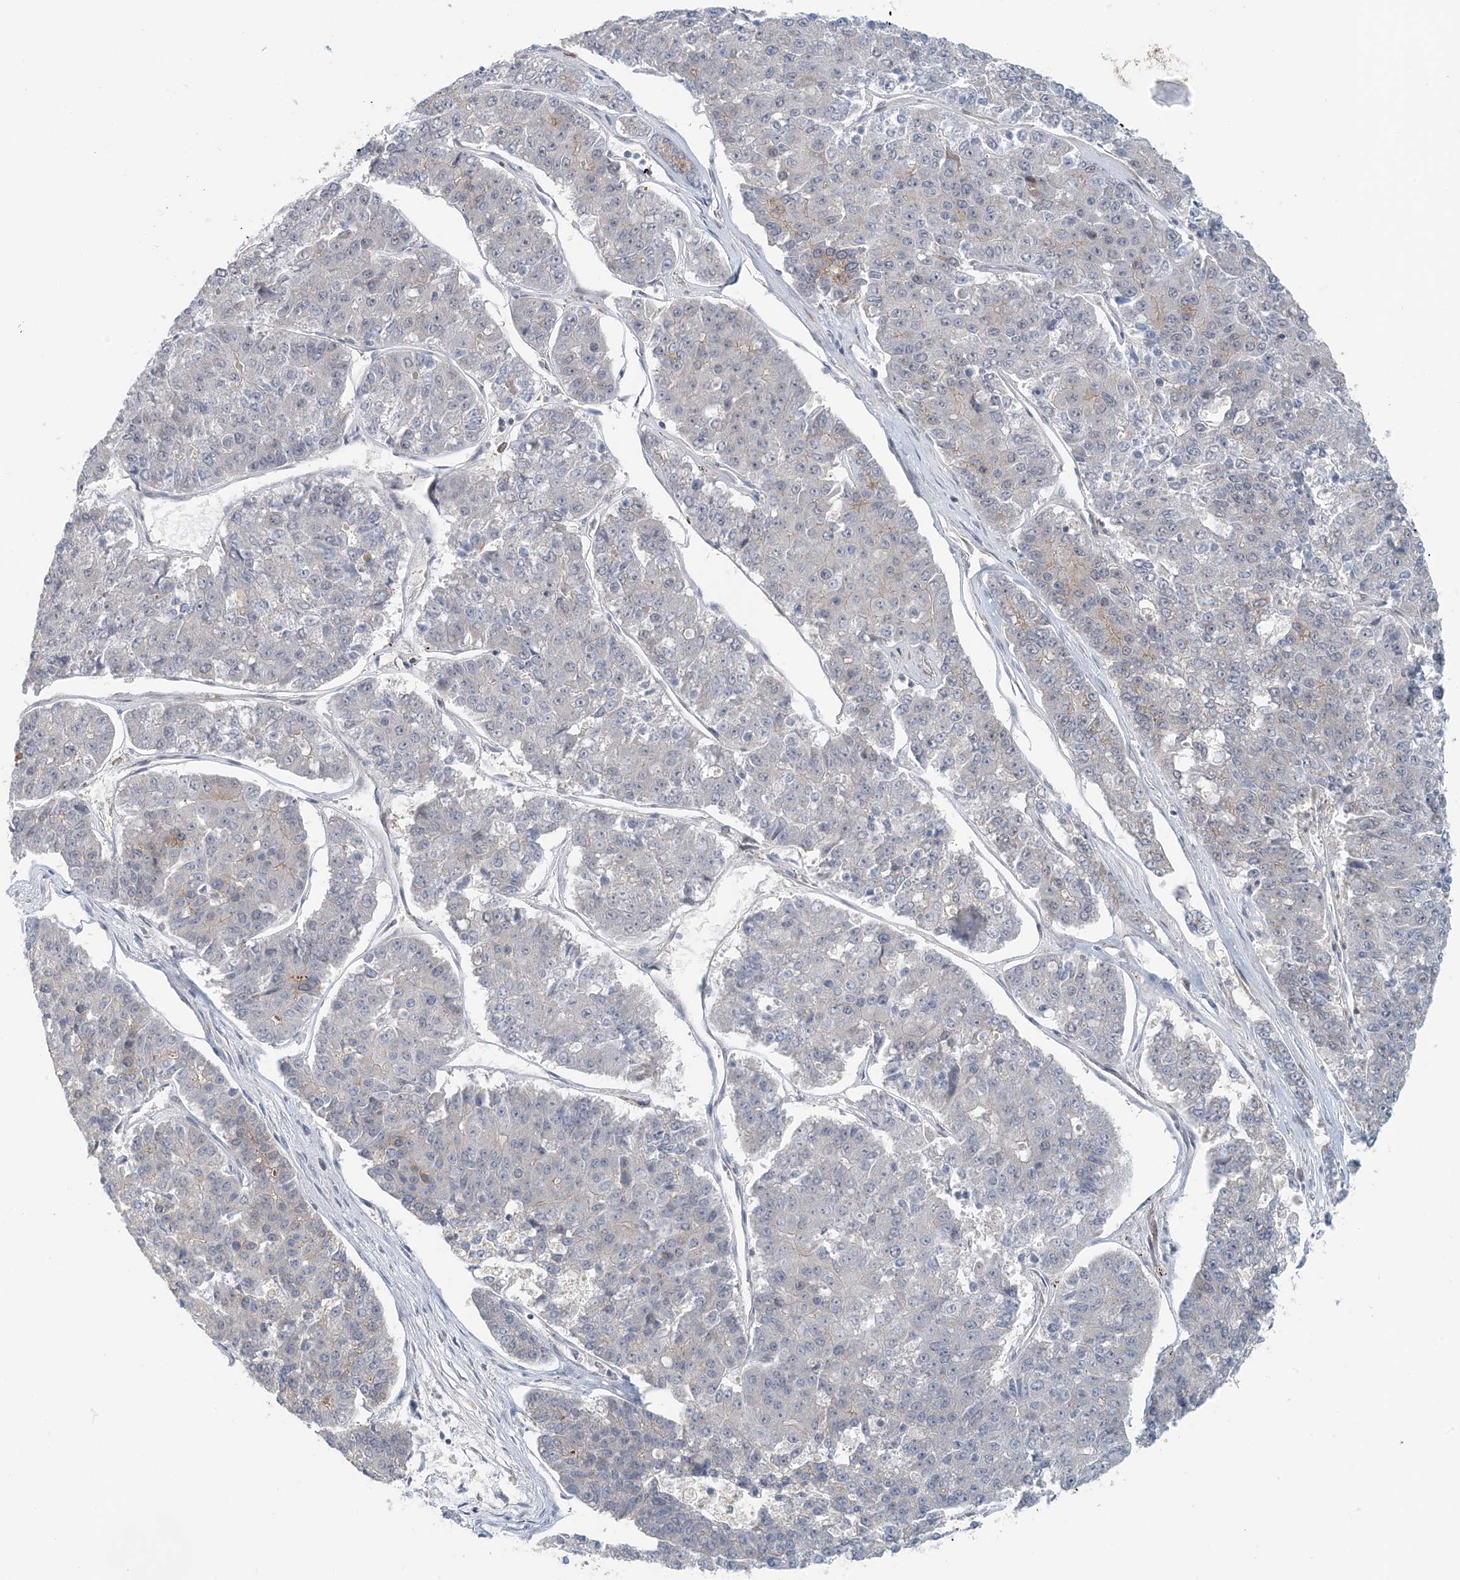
{"staining": {"intensity": "negative", "quantity": "none", "location": "none"}, "tissue": "pancreatic cancer", "cell_type": "Tumor cells", "image_type": "cancer", "snomed": [{"axis": "morphology", "description": "Adenocarcinoma, NOS"}, {"axis": "topography", "description": "Pancreas"}], "caption": "This histopathology image is of adenocarcinoma (pancreatic) stained with immunohistochemistry to label a protein in brown with the nuclei are counter-stained blue. There is no positivity in tumor cells.", "gene": "ATP13A2", "patient": {"sex": "male", "age": 50}}